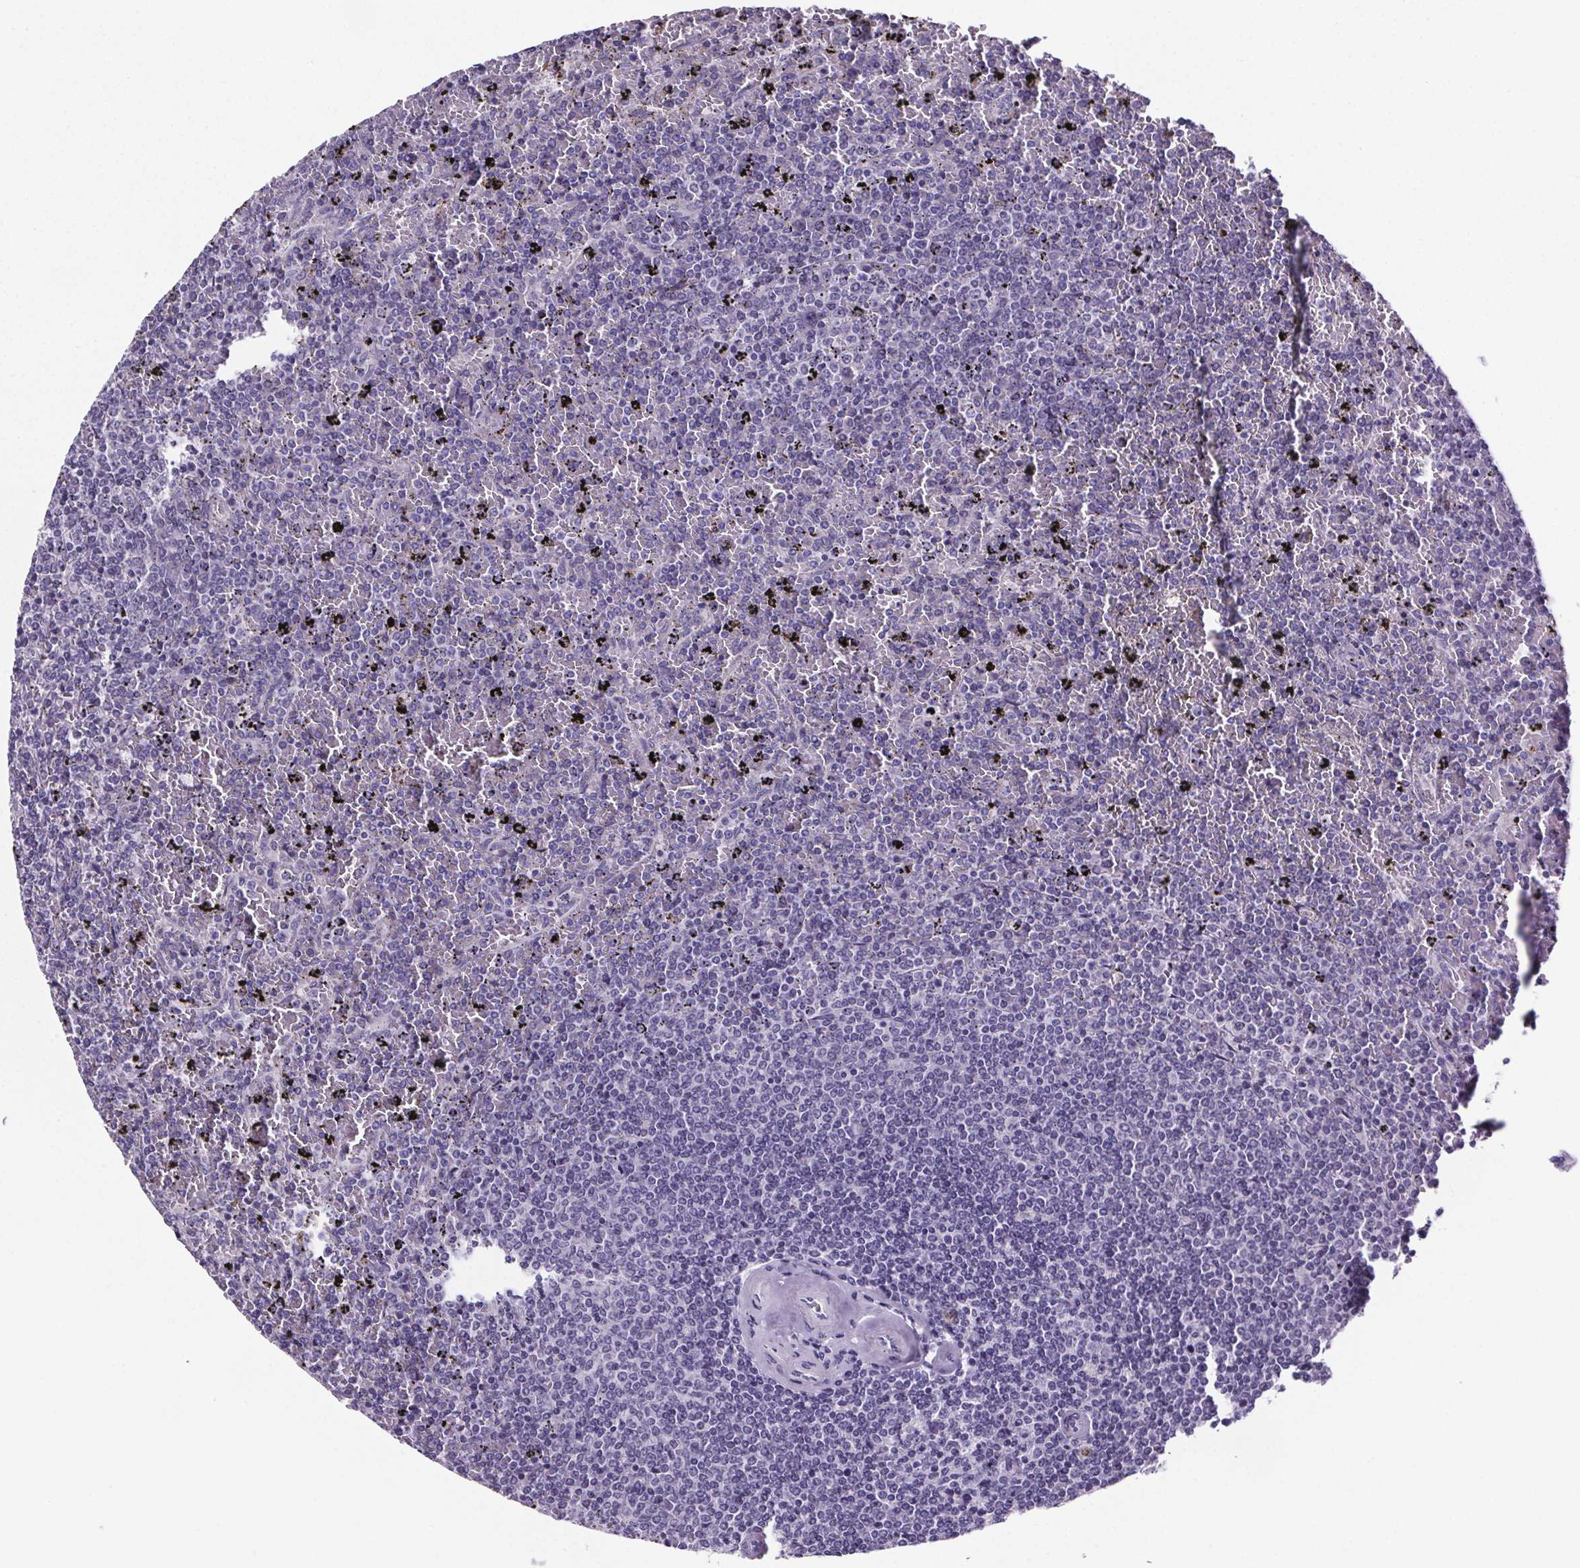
{"staining": {"intensity": "negative", "quantity": "none", "location": "none"}, "tissue": "lymphoma", "cell_type": "Tumor cells", "image_type": "cancer", "snomed": [{"axis": "morphology", "description": "Malignant lymphoma, non-Hodgkin's type, Low grade"}, {"axis": "topography", "description": "Spleen"}], "caption": "IHC image of low-grade malignant lymphoma, non-Hodgkin's type stained for a protein (brown), which shows no staining in tumor cells. (DAB immunohistochemistry (IHC) visualized using brightfield microscopy, high magnification).", "gene": "CUBN", "patient": {"sex": "female", "age": 77}}